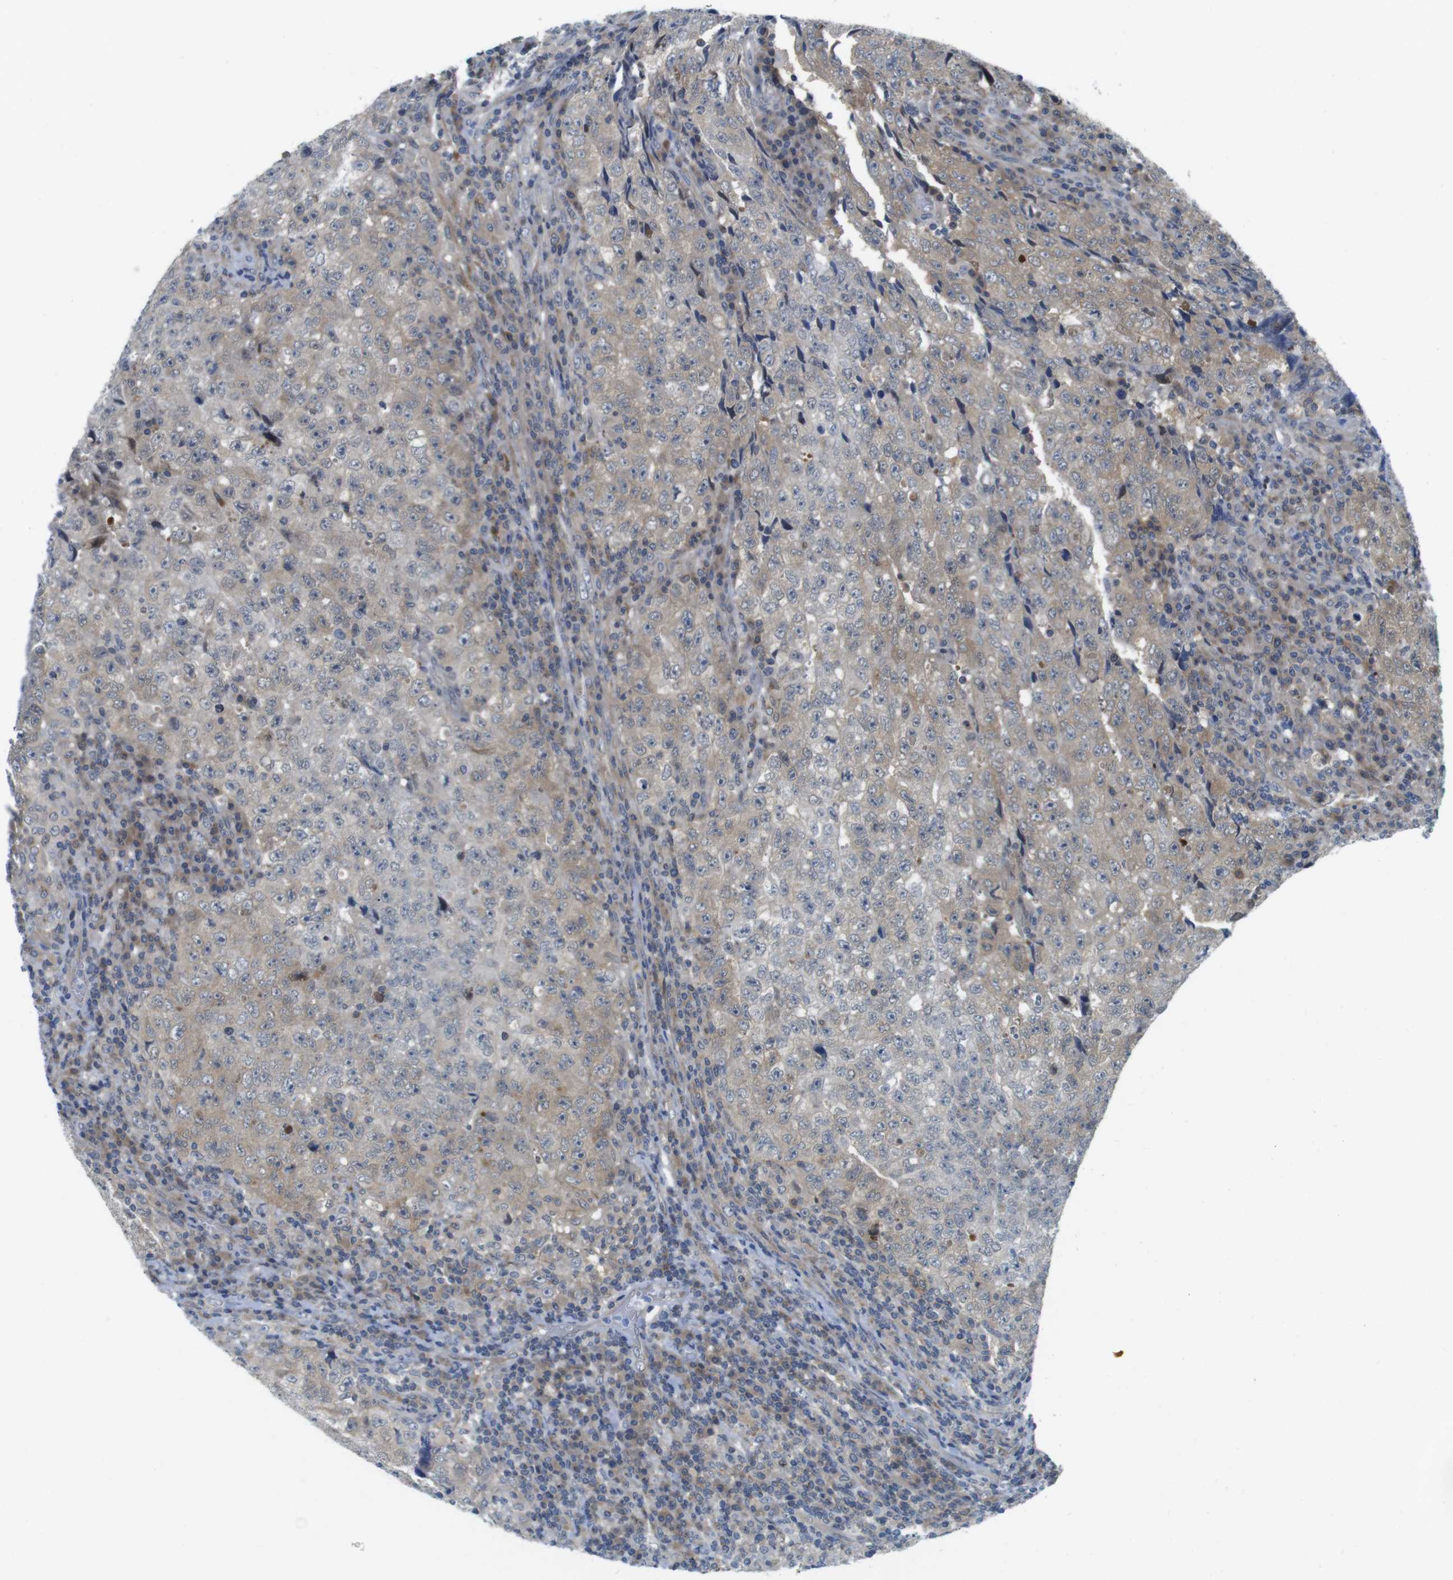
{"staining": {"intensity": "weak", "quantity": ">75%", "location": "cytoplasmic/membranous"}, "tissue": "testis cancer", "cell_type": "Tumor cells", "image_type": "cancer", "snomed": [{"axis": "morphology", "description": "Necrosis, NOS"}, {"axis": "morphology", "description": "Carcinoma, Embryonal, NOS"}, {"axis": "topography", "description": "Testis"}], "caption": "Protein expression analysis of embryonal carcinoma (testis) displays weak cytoplasmic/membranous expression in approximately >75% of tumor cells.", "gene": "CASP2", "patient": {"sex": "male", "age": 19}}